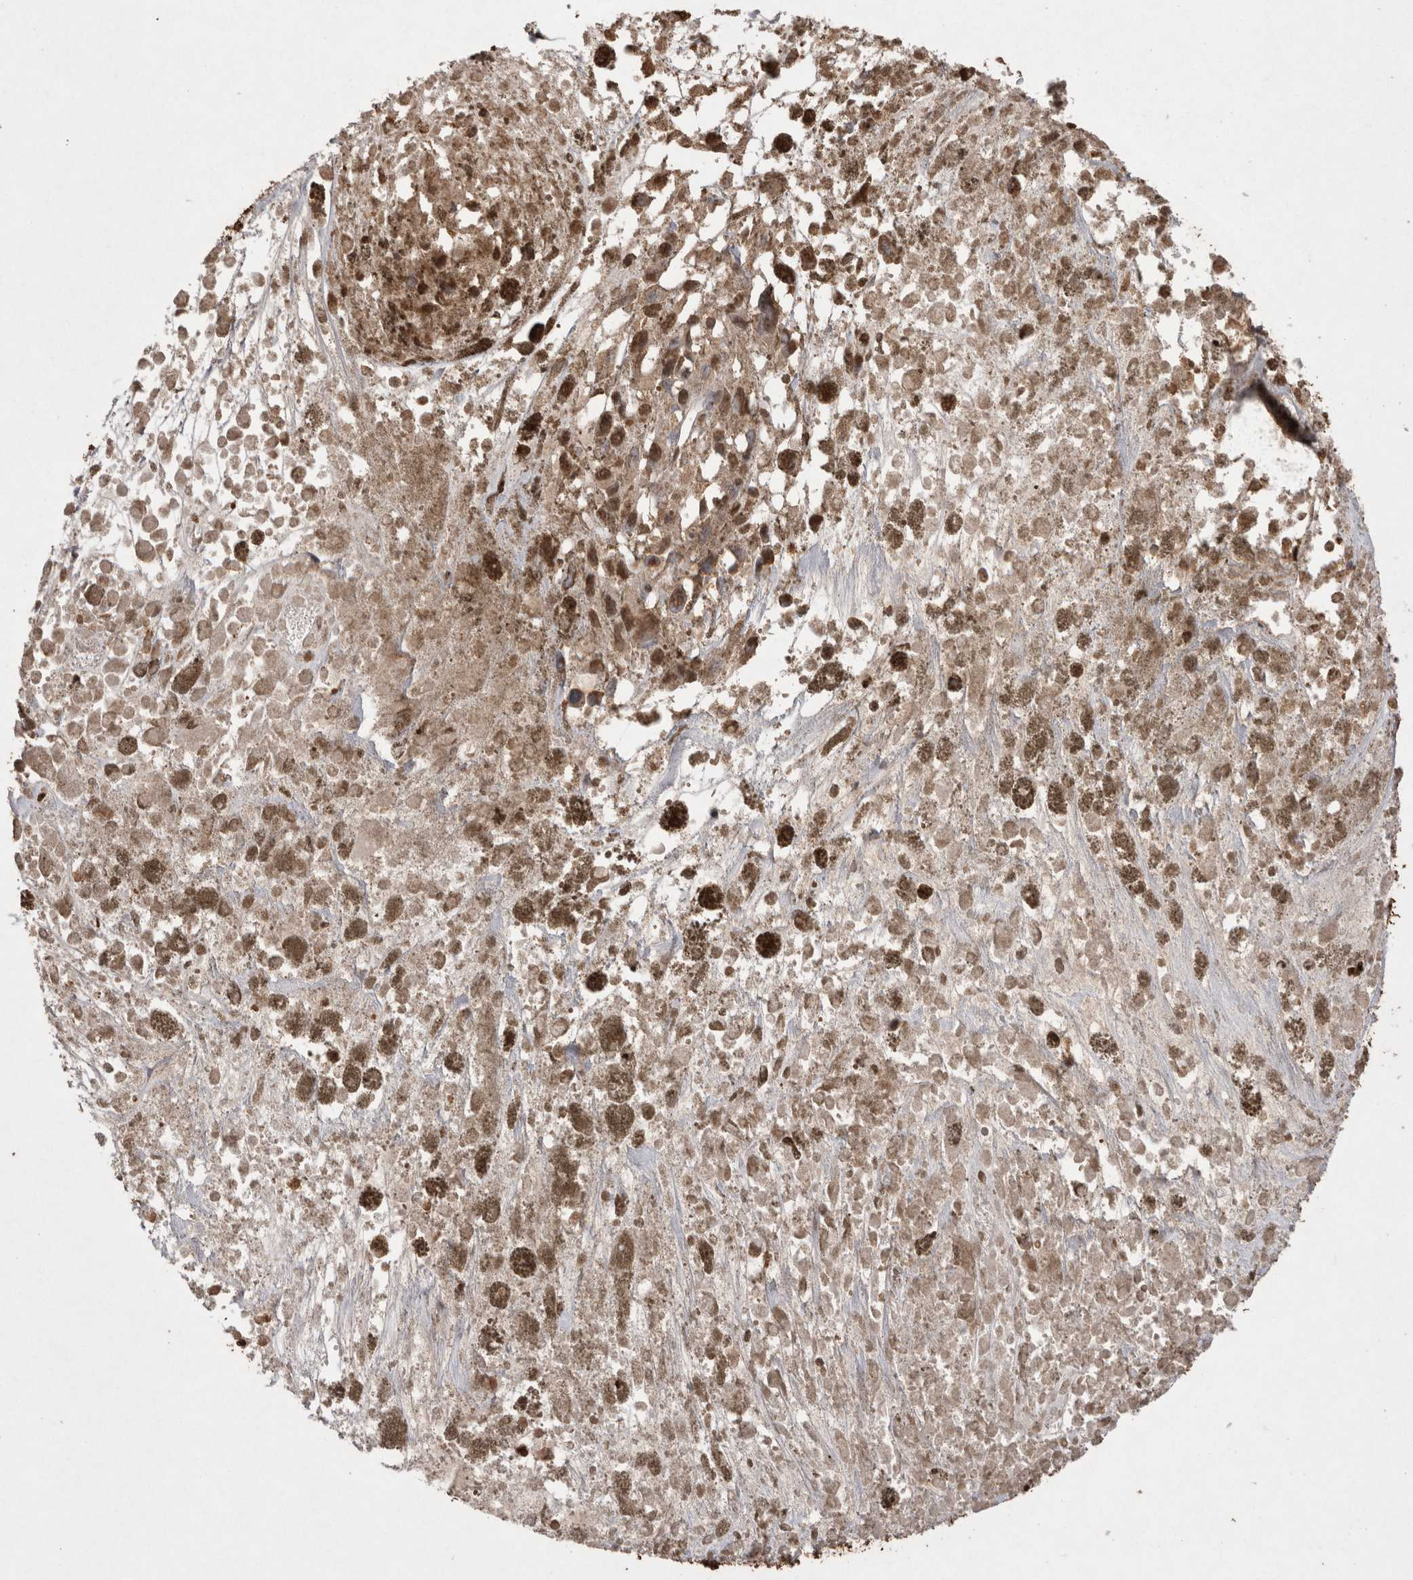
{"staining": {"intensity": "moderate", "quantity": ">75%", "location": "nuclear"}, "tissue": "melanoma", "cell_type": "Tumor cells", "image_type": "cancer", "snomed": [{"axis": "morphology", "description": "Malignant melanoma, Metastatic site"}, {"axis": "topography", "description": "Lymph node"}], "caption": "Immunohistochemistry (IHC) photomicrograph of malignant melanoma (metastatic site) stained for a protein (brown), which shows medium levels of moderate nuclear staining in about >75% of tumor cells.", "gene": "POU5F1", "patient": {"sex": "male", "age": 59}}